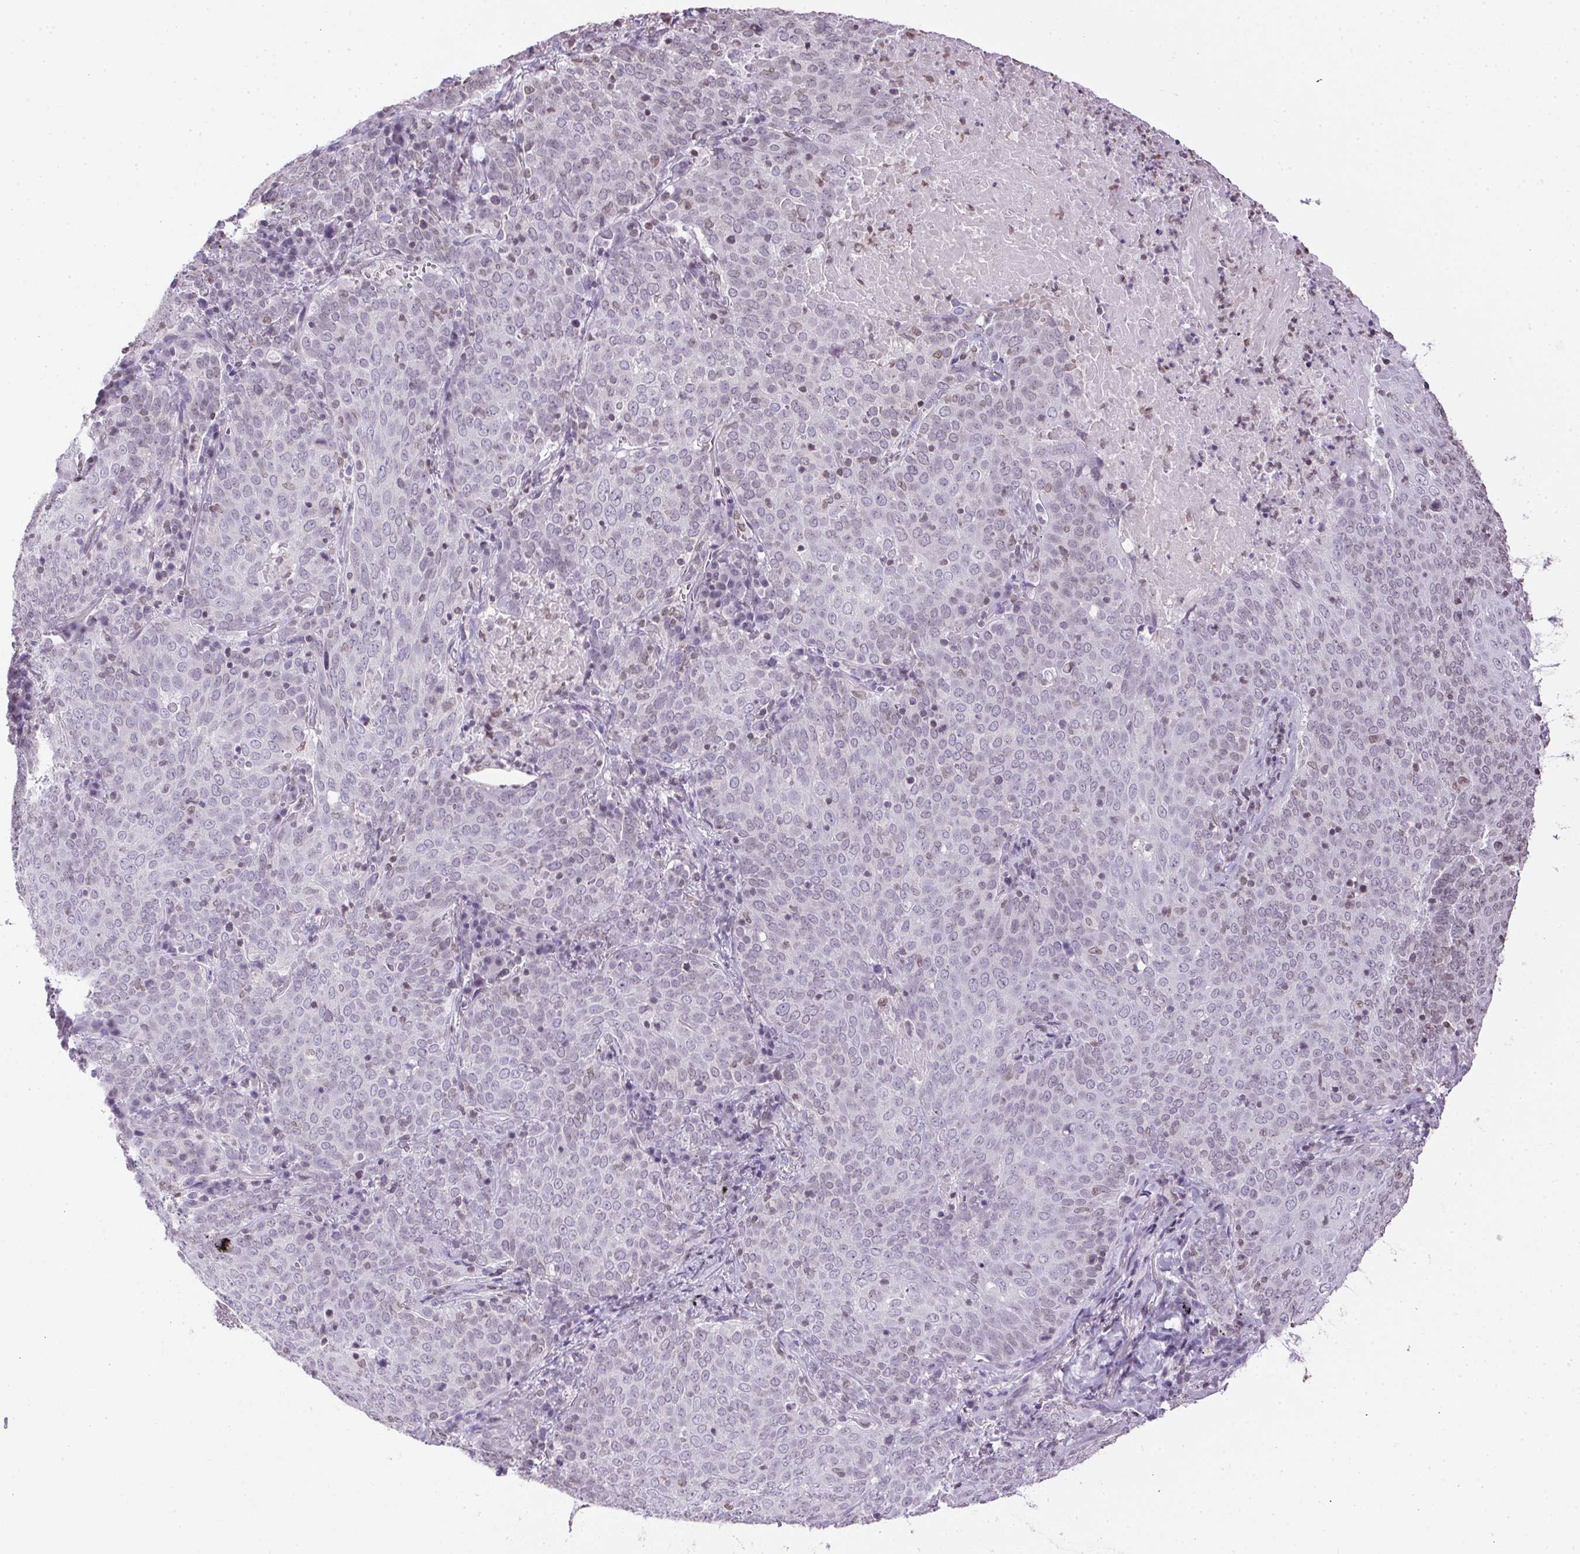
{"staining": {"intensity": "negative", "quantity": "none", "location": "none"}, "tissue": "lung cancer", "cell_type": "Tumor cells", "image_type": "cancer", "snomed": [{"axis": "morphology", "description": "Squamous cell carcinoma, NOS"}, {"axis": "topography", "description": "Lung"}], "caption": "The image shows no staining of tumor cells in lung cancer.", "gene": "PRL", "patient": {"sex": "male", "age": 82}}